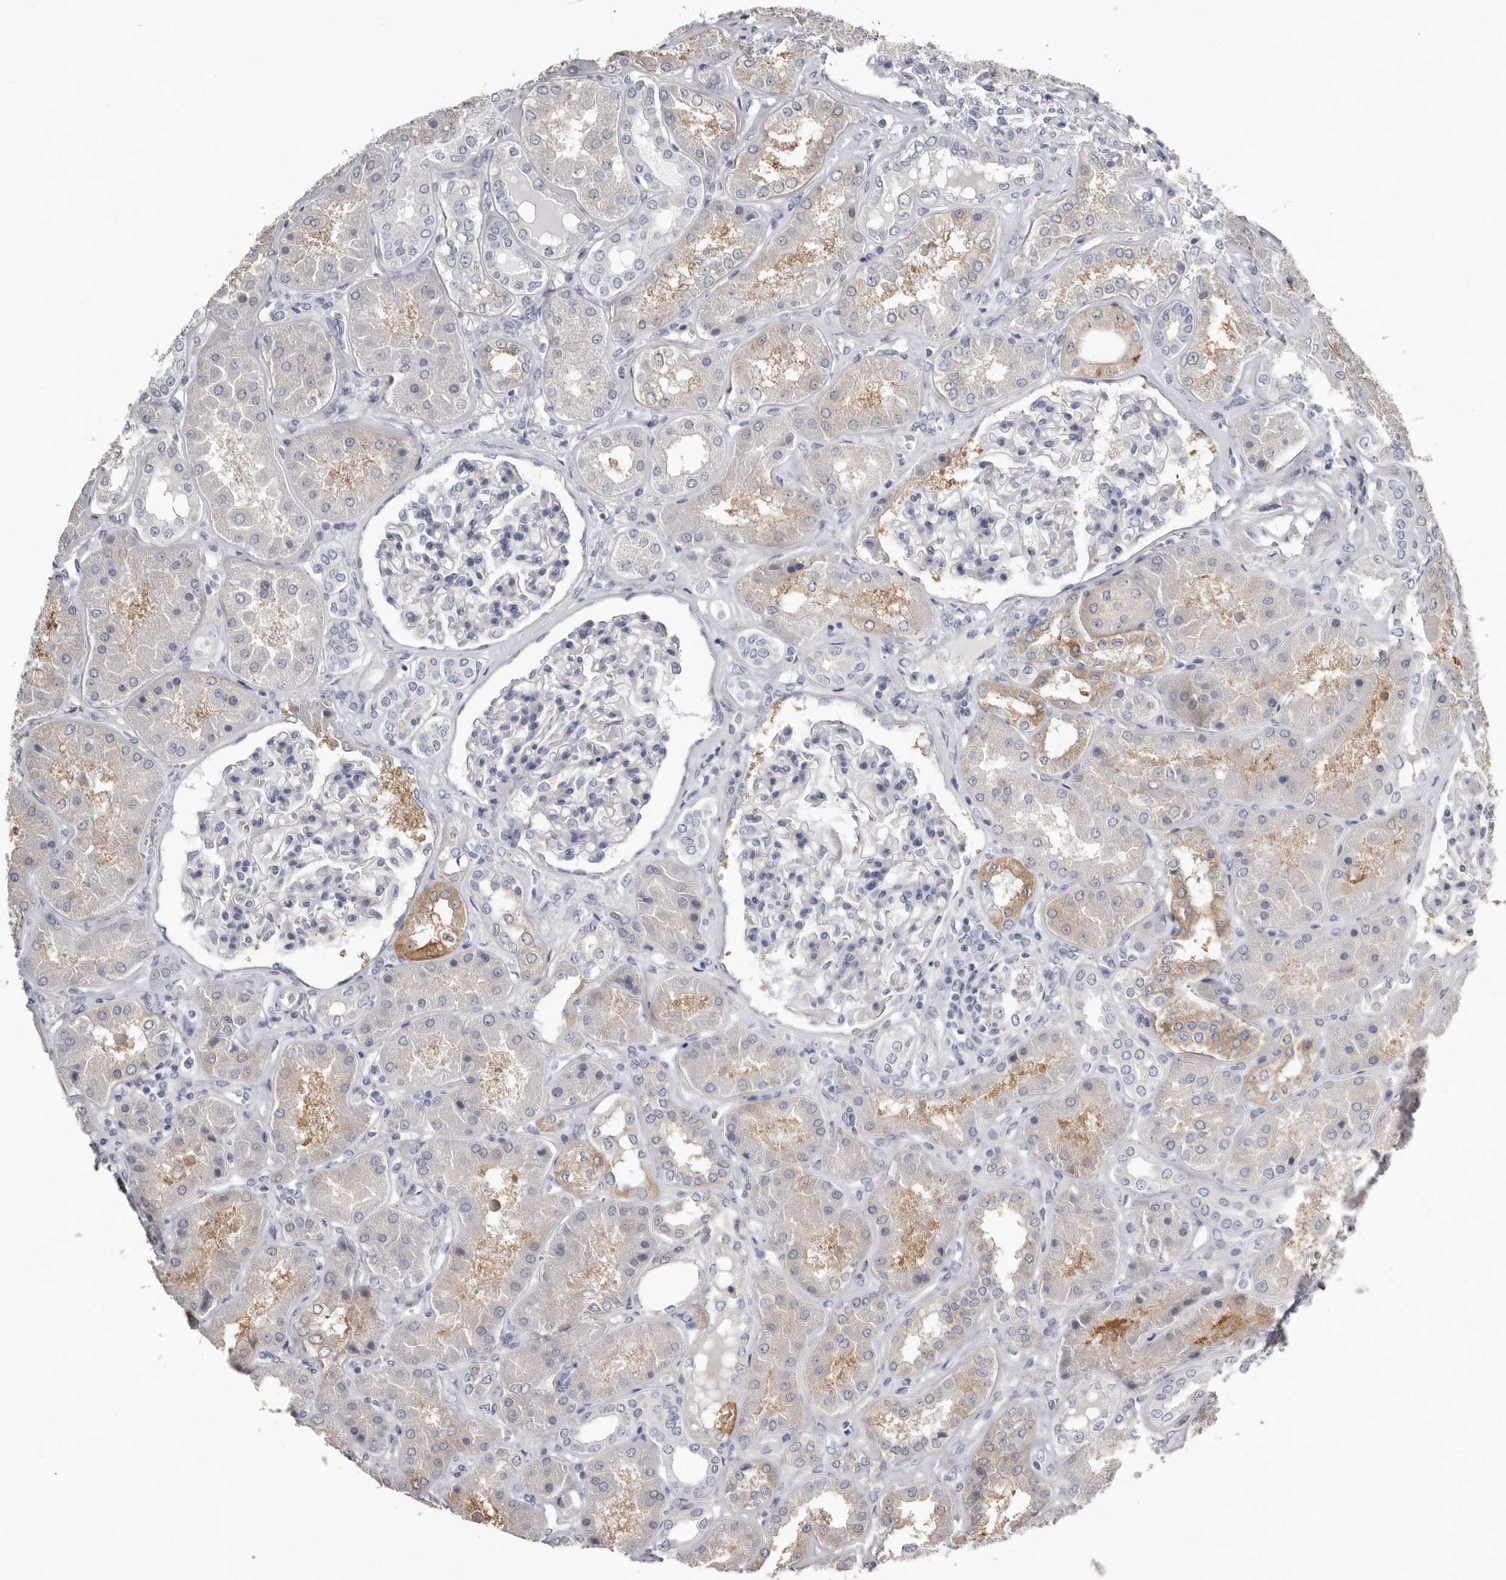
{"staining": {"intensity": "negative", "quantity": "none", "location": "none"}, "tissue": "kidney", "cell_type": "Cells in glomeruli", "image_type": "normal", "snomed": [{"axis": "morphology", "description": "Normal tissue, NOS"}, {"axis": "topography", "description": "Kidney"}], "caption": "High magnification brightfield microscopy of unremarkable kidney stained with DAB (3,3'-diaminobenzidine) (brown) and counterstained with hematoxylin (blue): cells in glomeruli show no significant expression.", "gene": "FABP7", "patient": {"sex": "female", "age": 56}}